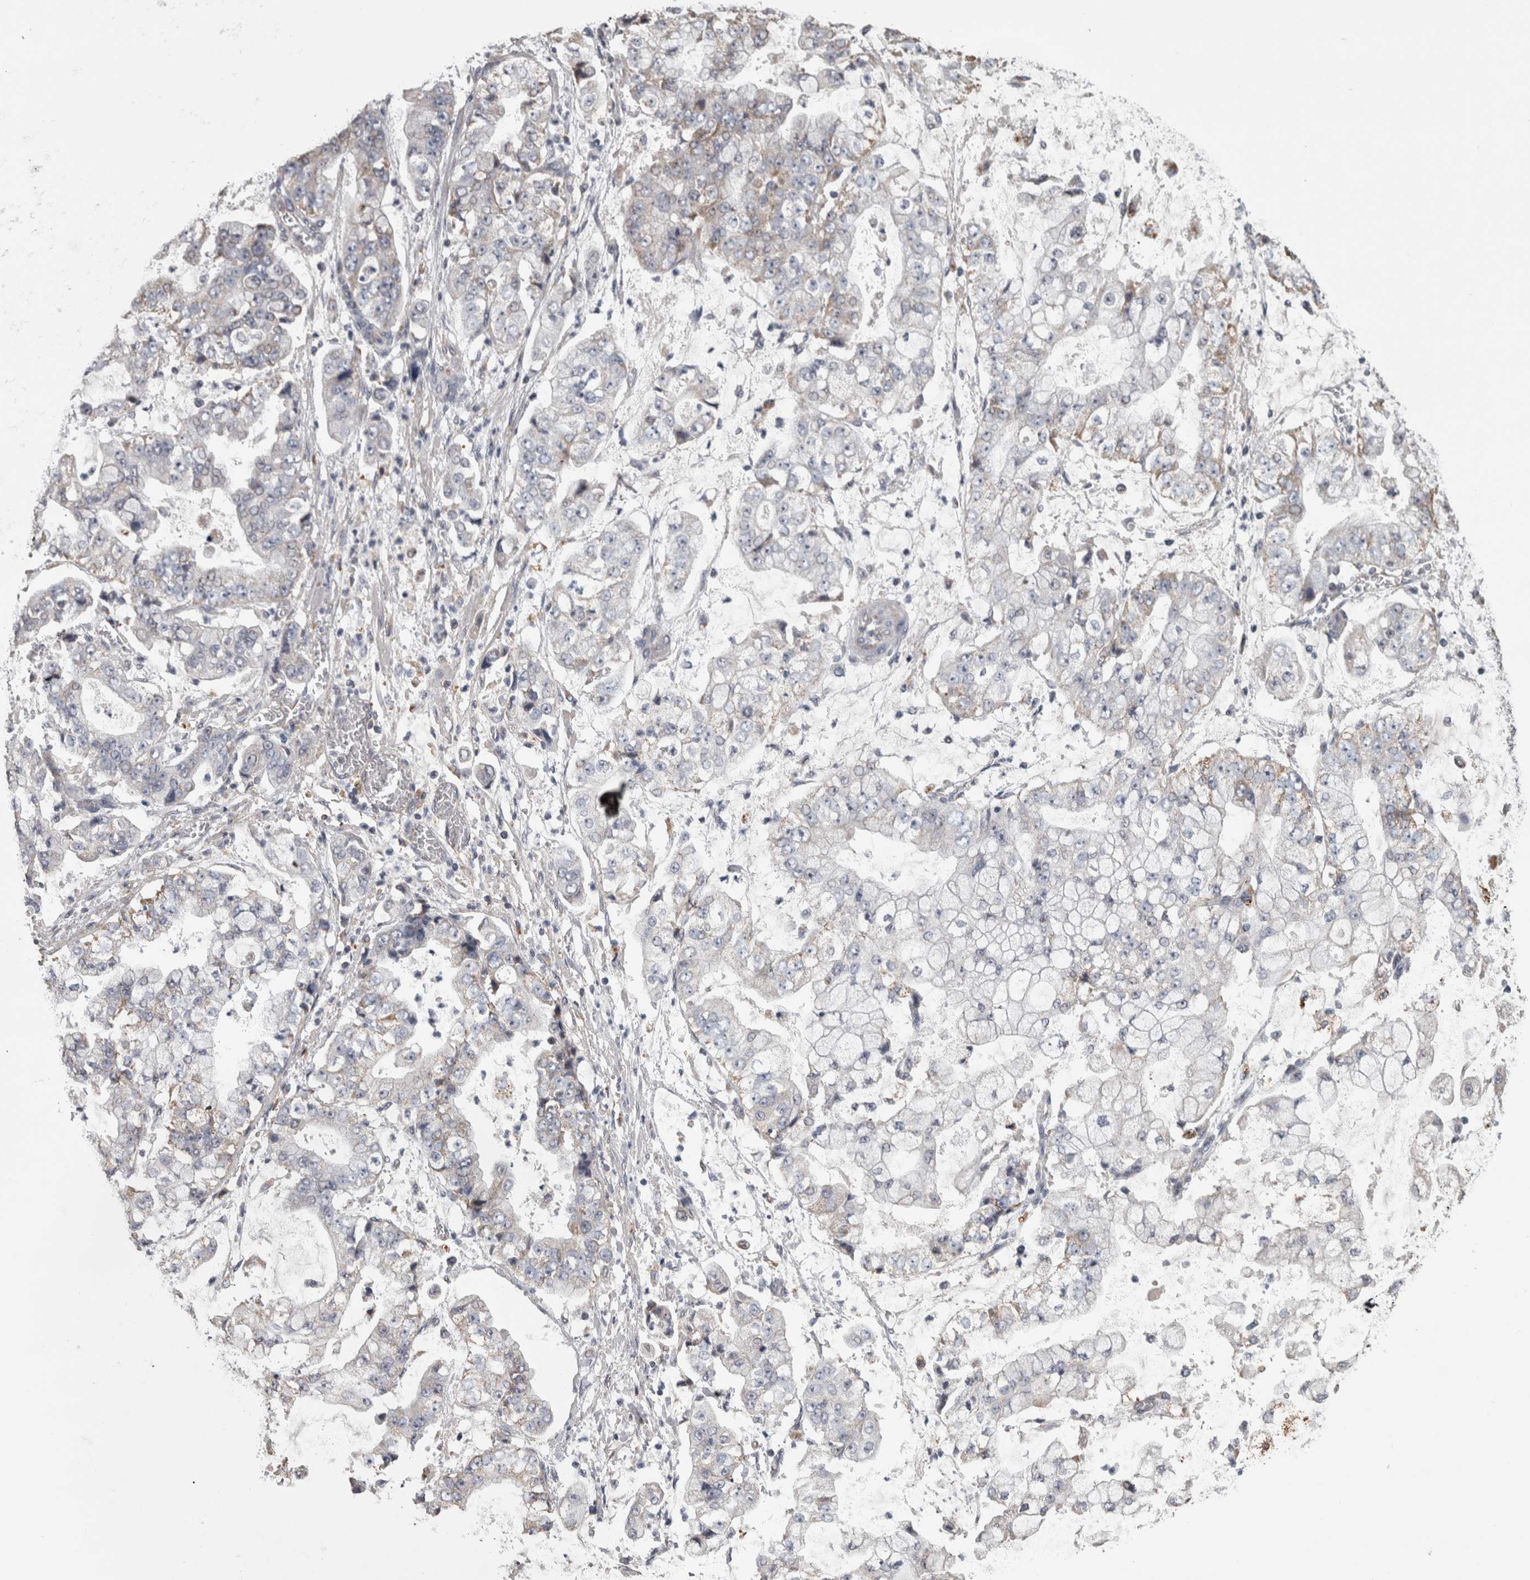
{"staining": {"intensity": "weak", "quantity": "<25%", "location": "cytoplasmic/membranous"}, "tissue": "stomach cancer", "cell_type": "Tumor cells", "image_type": "cancer", "snomed": [{"axis": "morphology", "description": "Adenocarcinoma, NOS"}, {"axis": "topography", "description": "Stomach"}], "caption": "This micrograph is of stomach cancer stained with immunohistochemistry to label a protein in brown with the nuclei are counter-stained blue. There is no expression in tumor cells.", "gene": "FRK", "patient": {"sex": "male", "age": 76}}